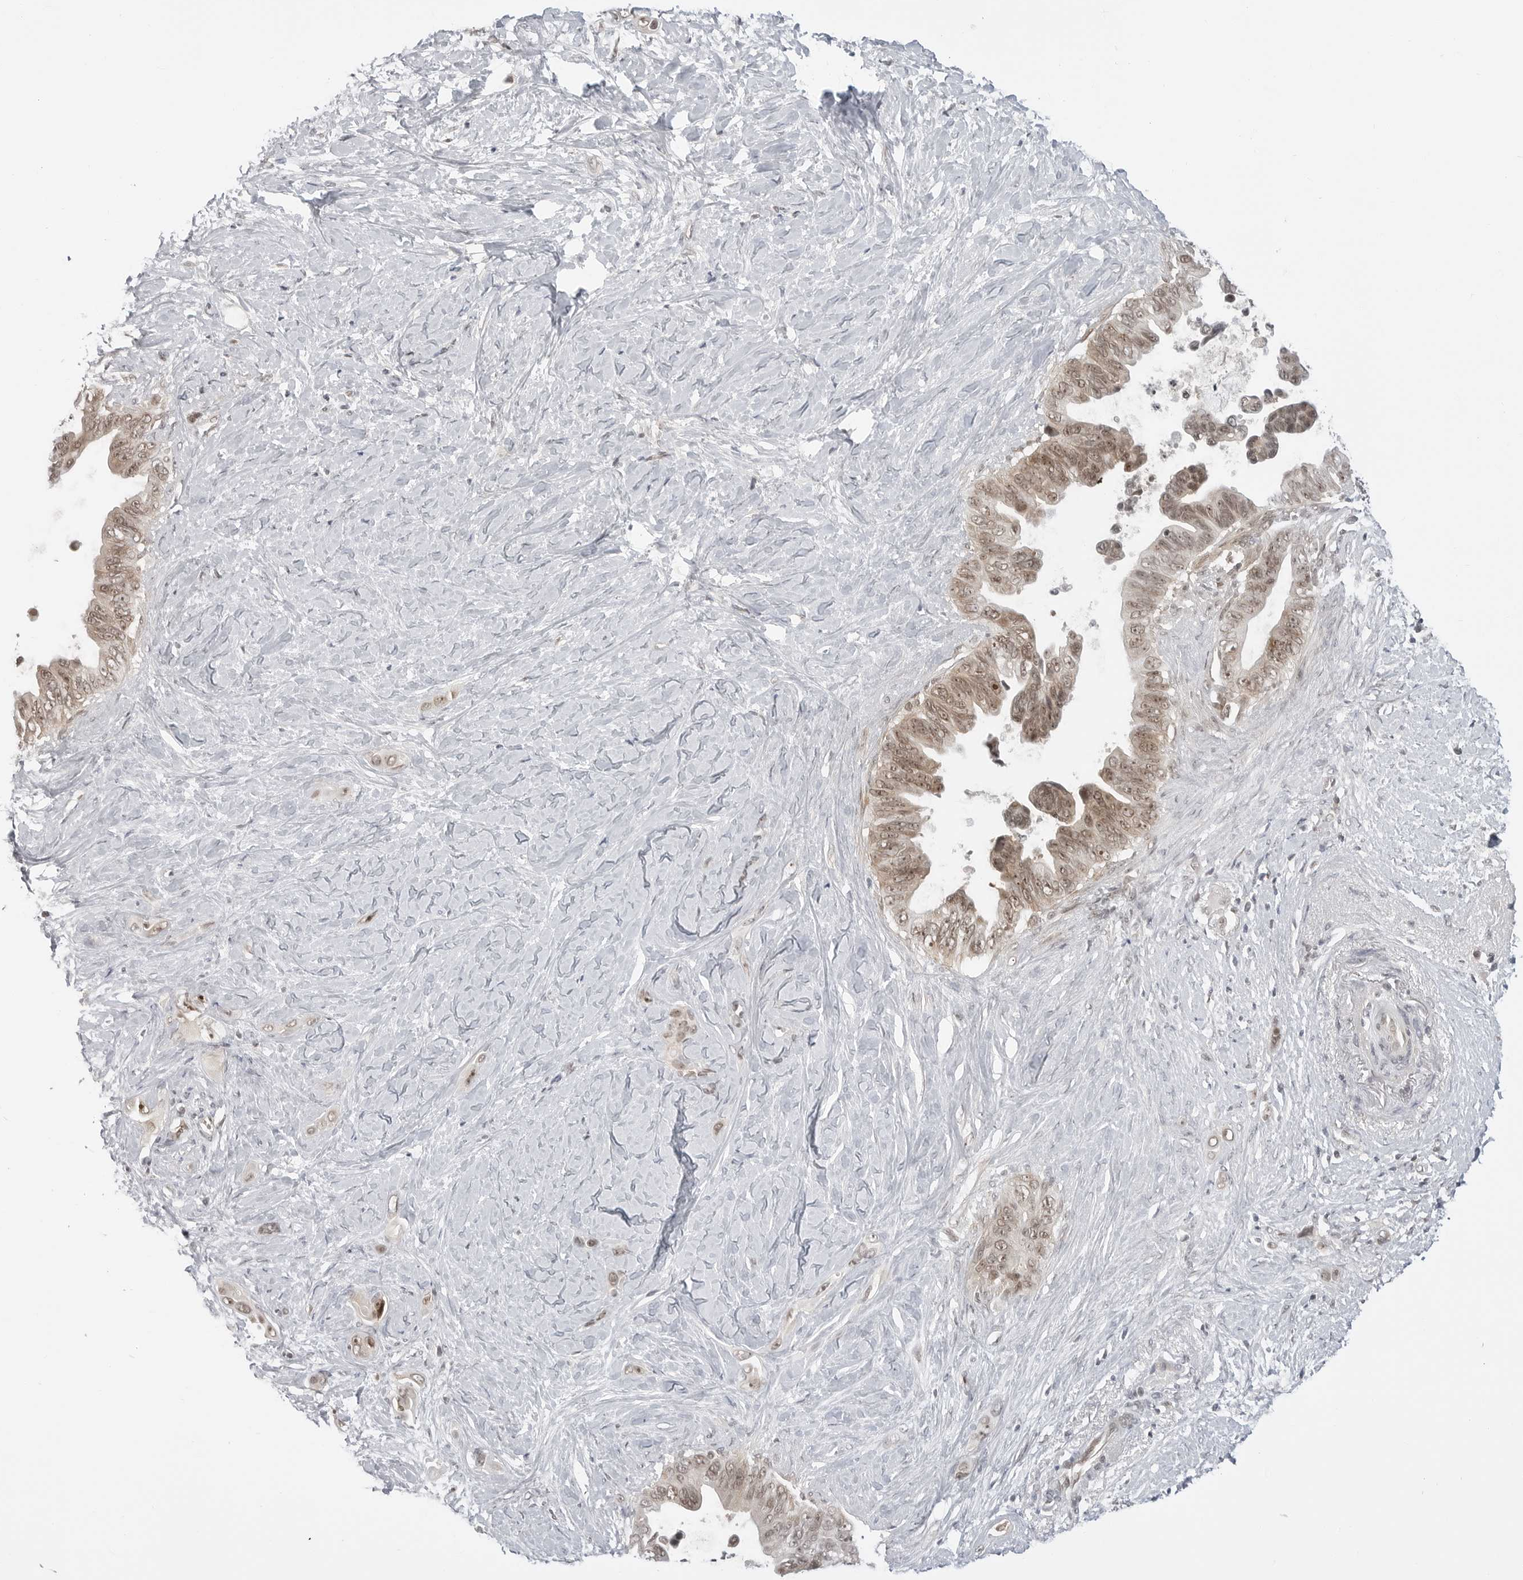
{"staining": {"intensity": "moderate", "quantity": ">75%", "location": "cytoplasmic/membranous,nuclear"}, "tissue": "pancreatic cancer", "cell_type": "Tumor cells", "image_type": "cancer", "snomed": [{"axis": "morphology", "description": "Adenocarcinoma, NOS"}, {"axis": "topography", "description": "Pancreas"}], "caption": "Protein analysis of pancreatic cancer (adenocarcinoma) tissue exhibits moderate cytoplasmic/membranous and nuclear staining in approximately >75% of tumor cells.", "gene": "C8orf33", "patient": {"sex": "female", "age": 72}}